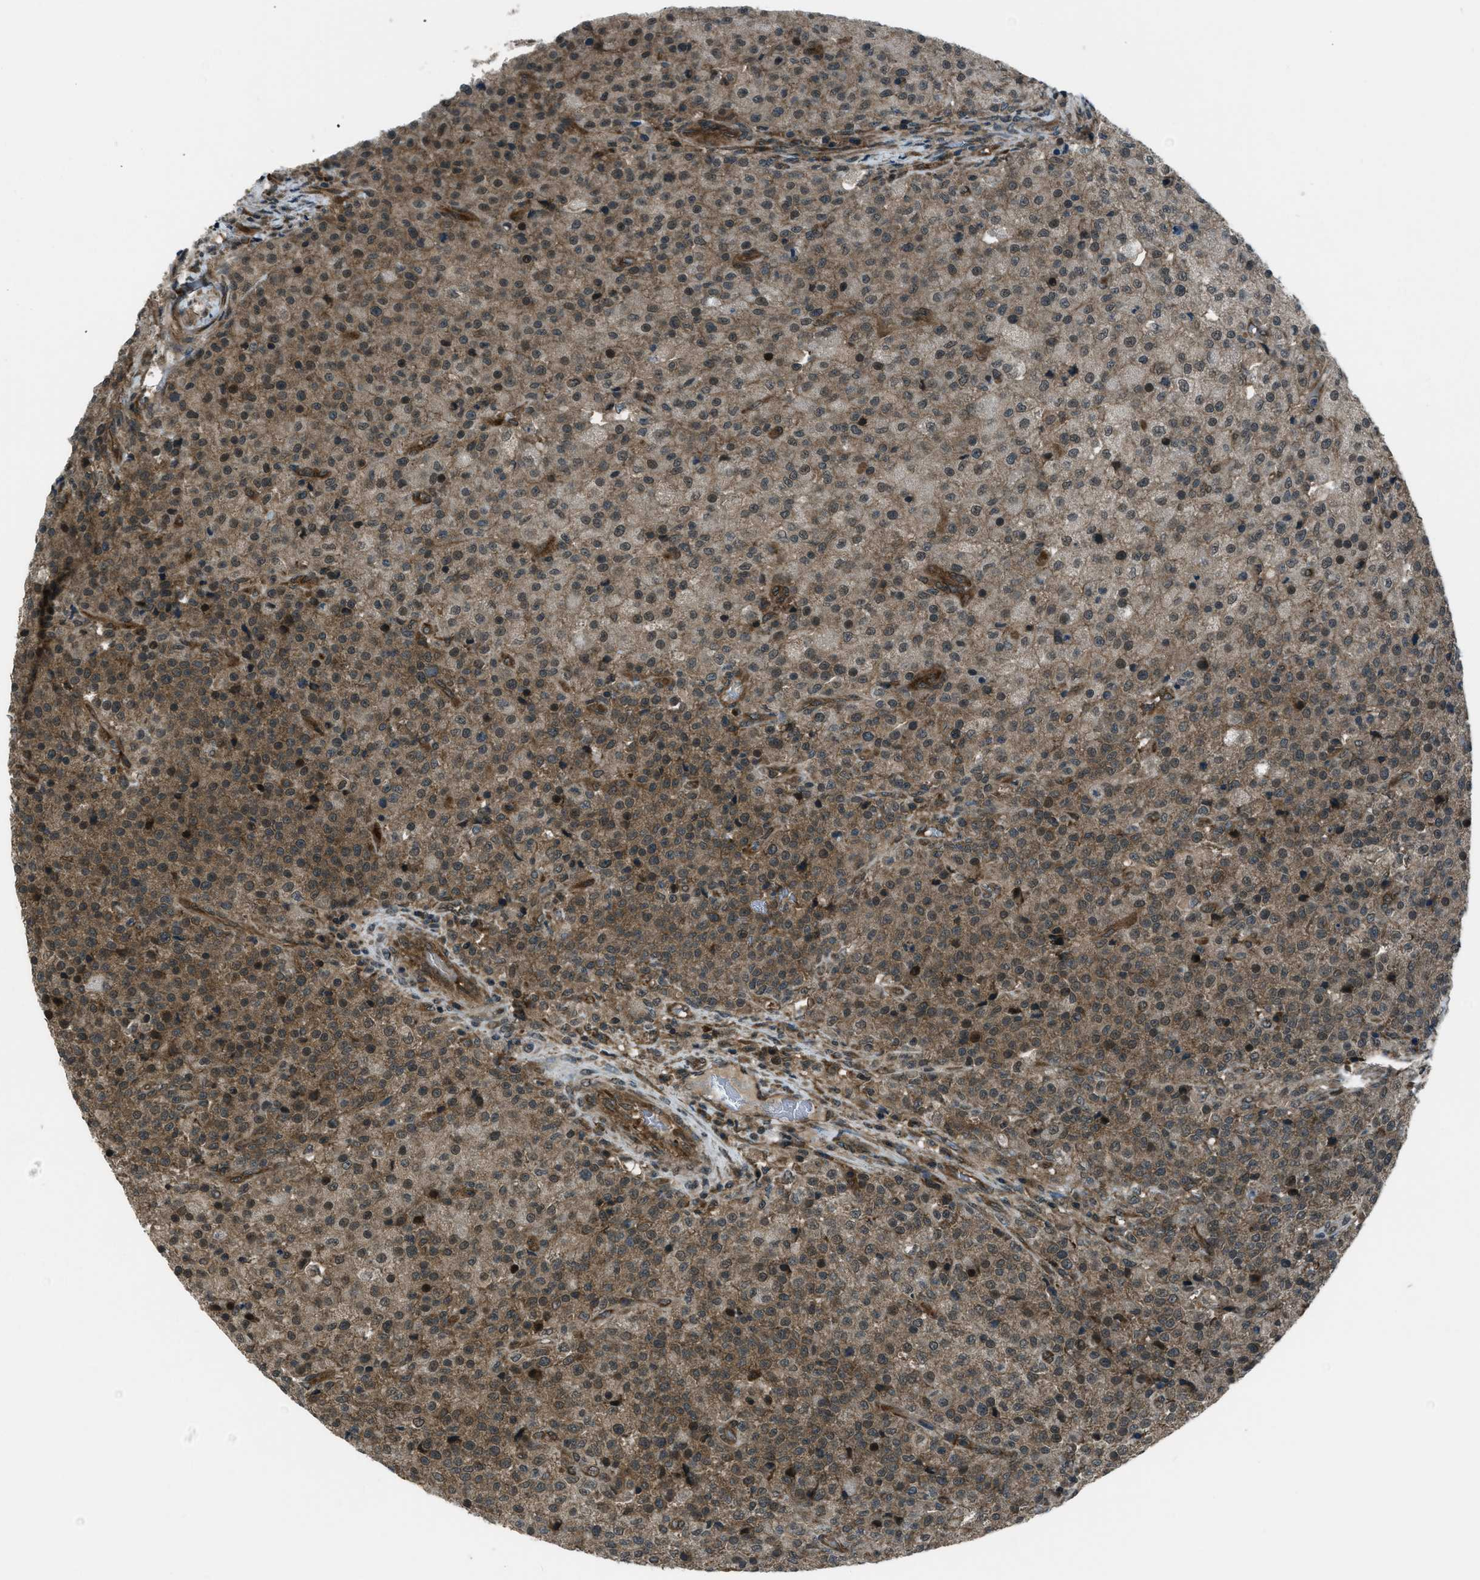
{"staining": {"intensity": "moderate", "quantity": ">75%", "location": "cytoplasmic/membranous,nuclear"}, "tissue": "testis cancer", "cell_type": "Tumor cells", "image_type": "cancer", "snomed": [{"axis": "morphology", "description": "Seminoma, NOS"}, {"axis": "topography", "description": "Testis"}], "caption": "A histopathology image showing moderate cytoplasmic/membranous and nuclear positivity in approximately >75% of tumor cells in seminoma (testis), as visualized by brown immunohistochemical staining.", "gene": "ASAP2", "patient": {"sex": "male", "age": 59}}